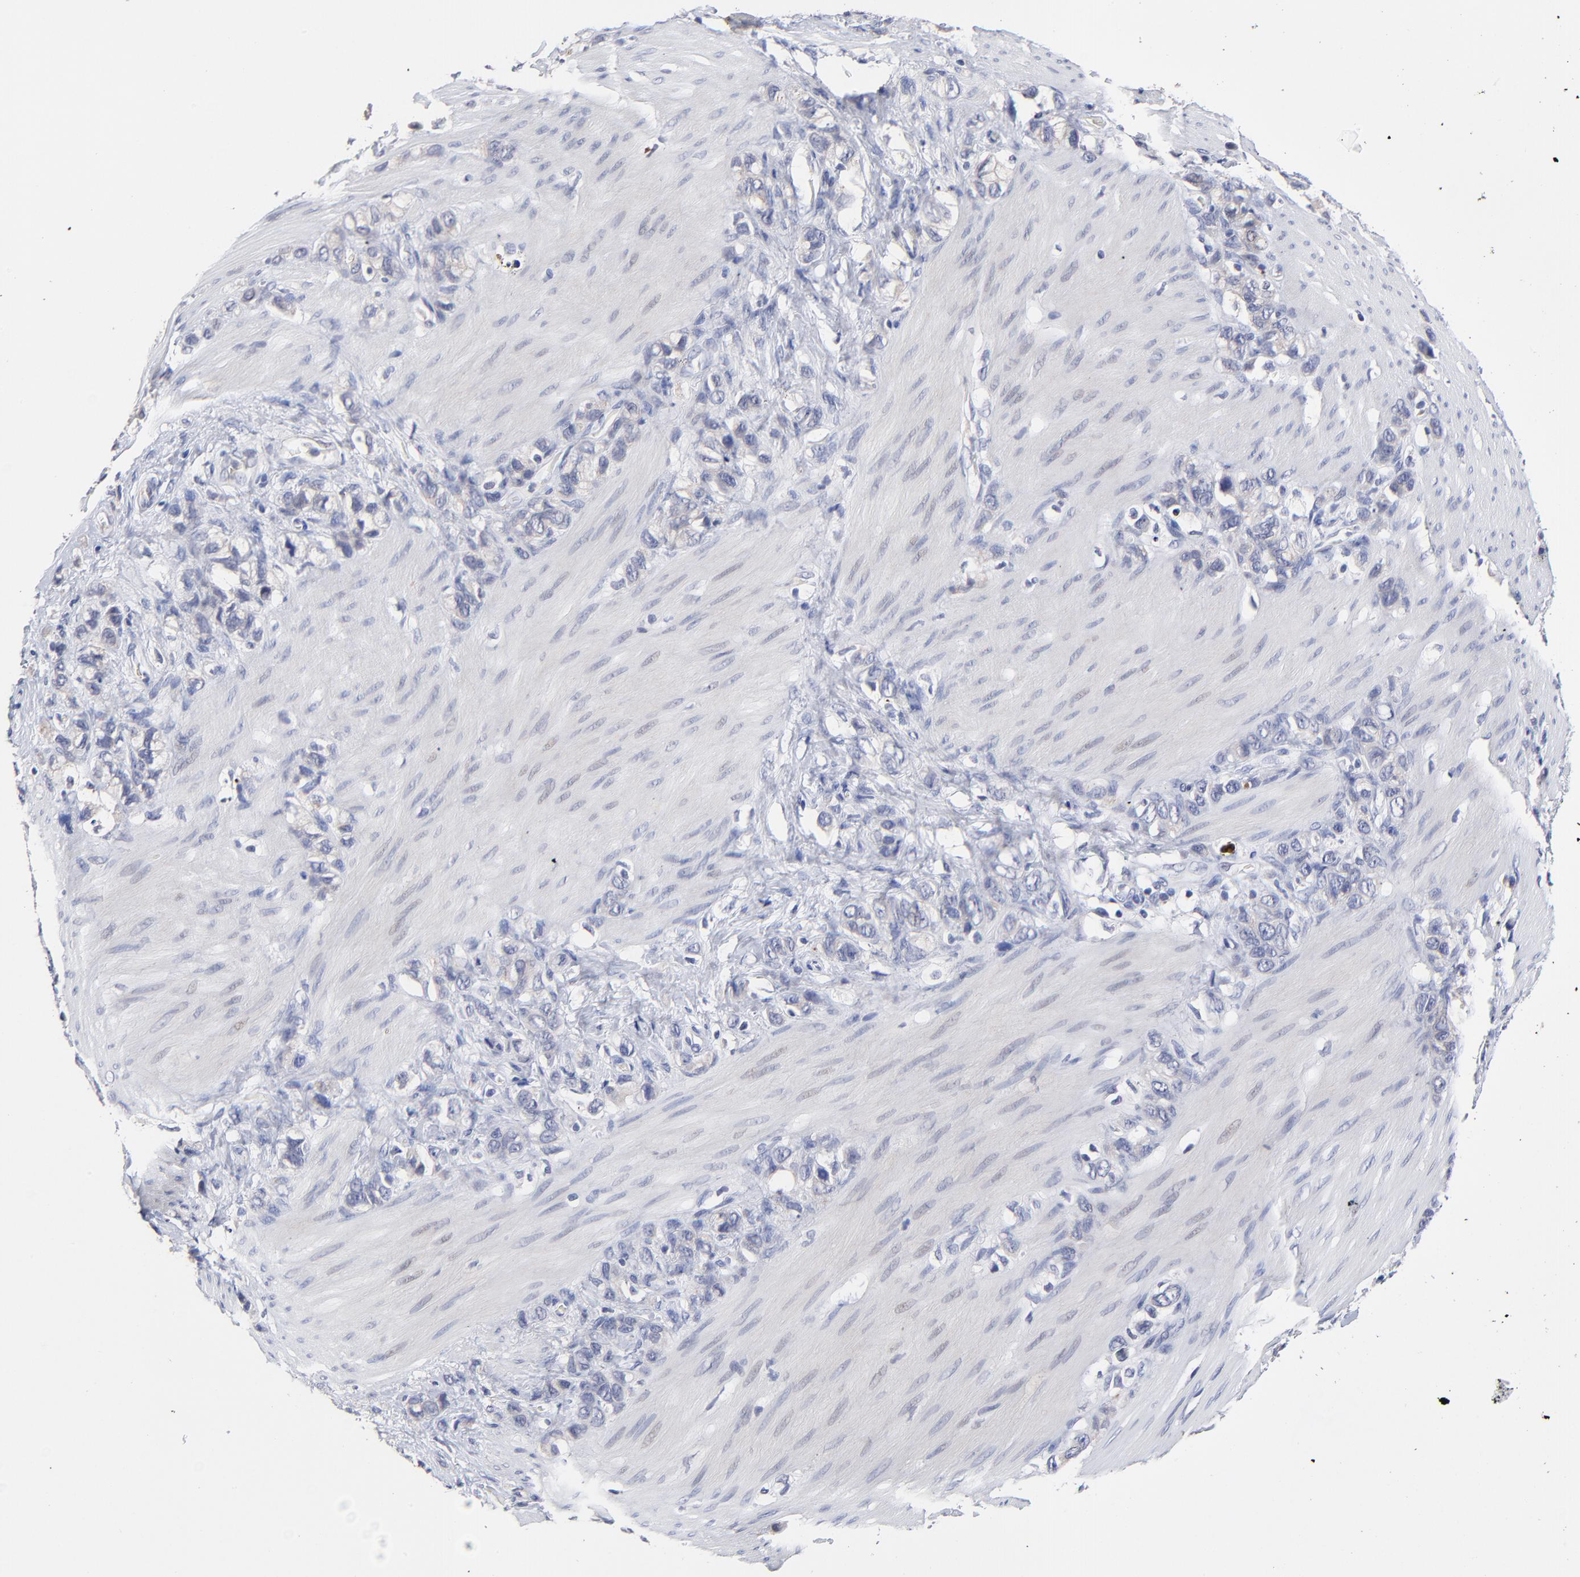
{"staining": {"intensity": "negative", "quantity": "none", "location": "none"}, "tissue": "stomach cancer", "cell_type": "Tumor cells", "image_type": "cancer", "snomed": [{"axis": "morphology", "description": "Normal tissue, NOS"}, {"axis": "morphology", "description": "Adenocarcinoma, NOS"}, {"axis": "morphology", "description": "Adenocarcinoma, High grade"}, {"axis": "topography", "description": "Stomach, upper"}, {"axis": "topography", "description": "Stomach"}], "caption": "This is an immunohistochemistry image of human stomach high-grade adenocarcinoma. There is no positivity in tumor cells.", "gene": "CXADR", "patient": {"sex": "female", "age": 65}}